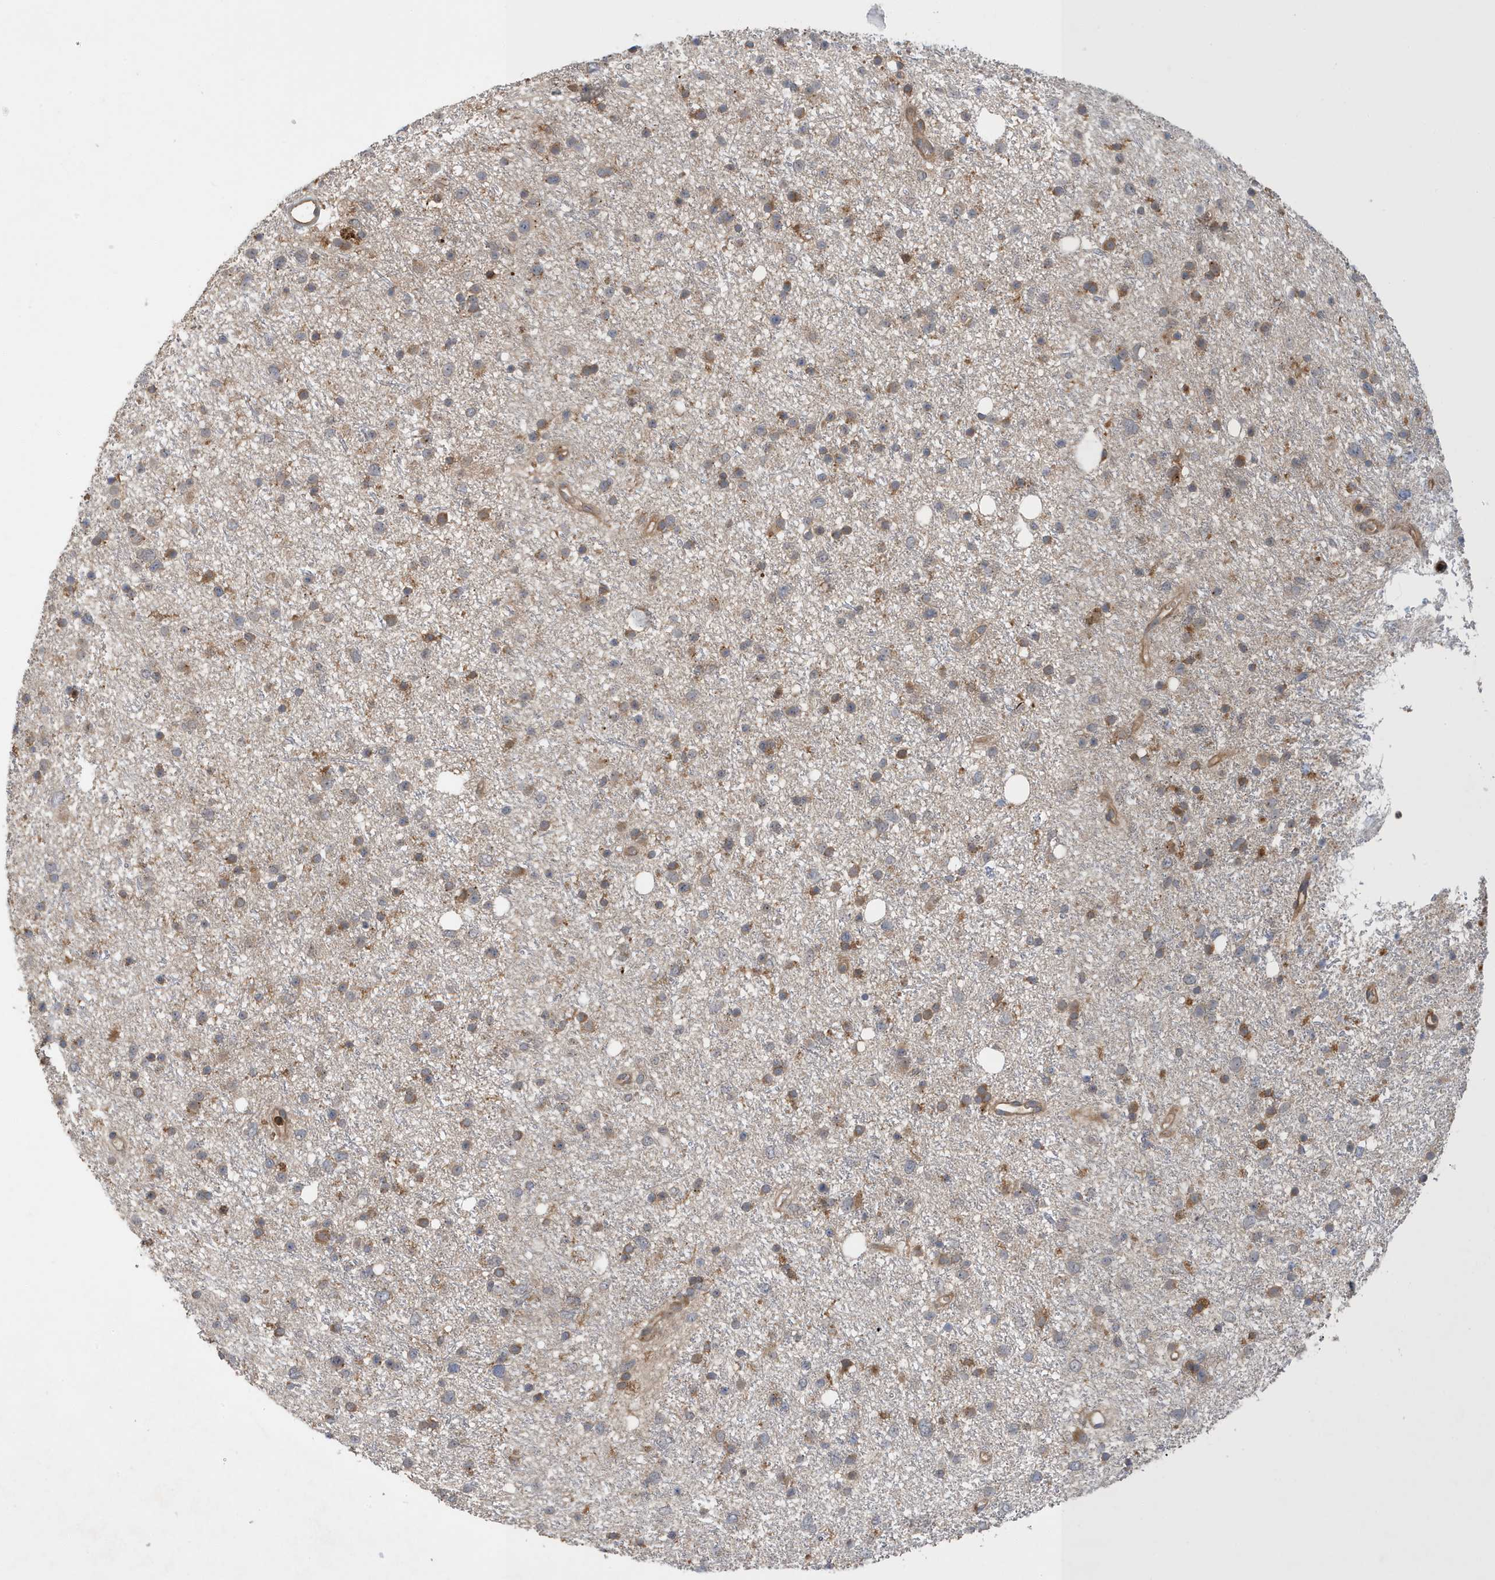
{"staining": {"intensity": "moderate", "quantity": "<25%", "location": "cytoplasmic/membranous"}, "tissue": "glioma", "cell_type": "Tumor cells", "image_type": "cancer", "snomed": [{"axis": "morphology", "description": "Glioma, malignant, Low grade"}, {"axis": "topography", "description": "Cerebral cortex"}], "caption": "Human malignant low-grade glioma stained with a brown dye displays moderate cytoplasmic/membranous positive staining in approximately <25% of tumor cells.", "gene": "LAPTM4A", "patient": {"sex": "female", "age": 39}}